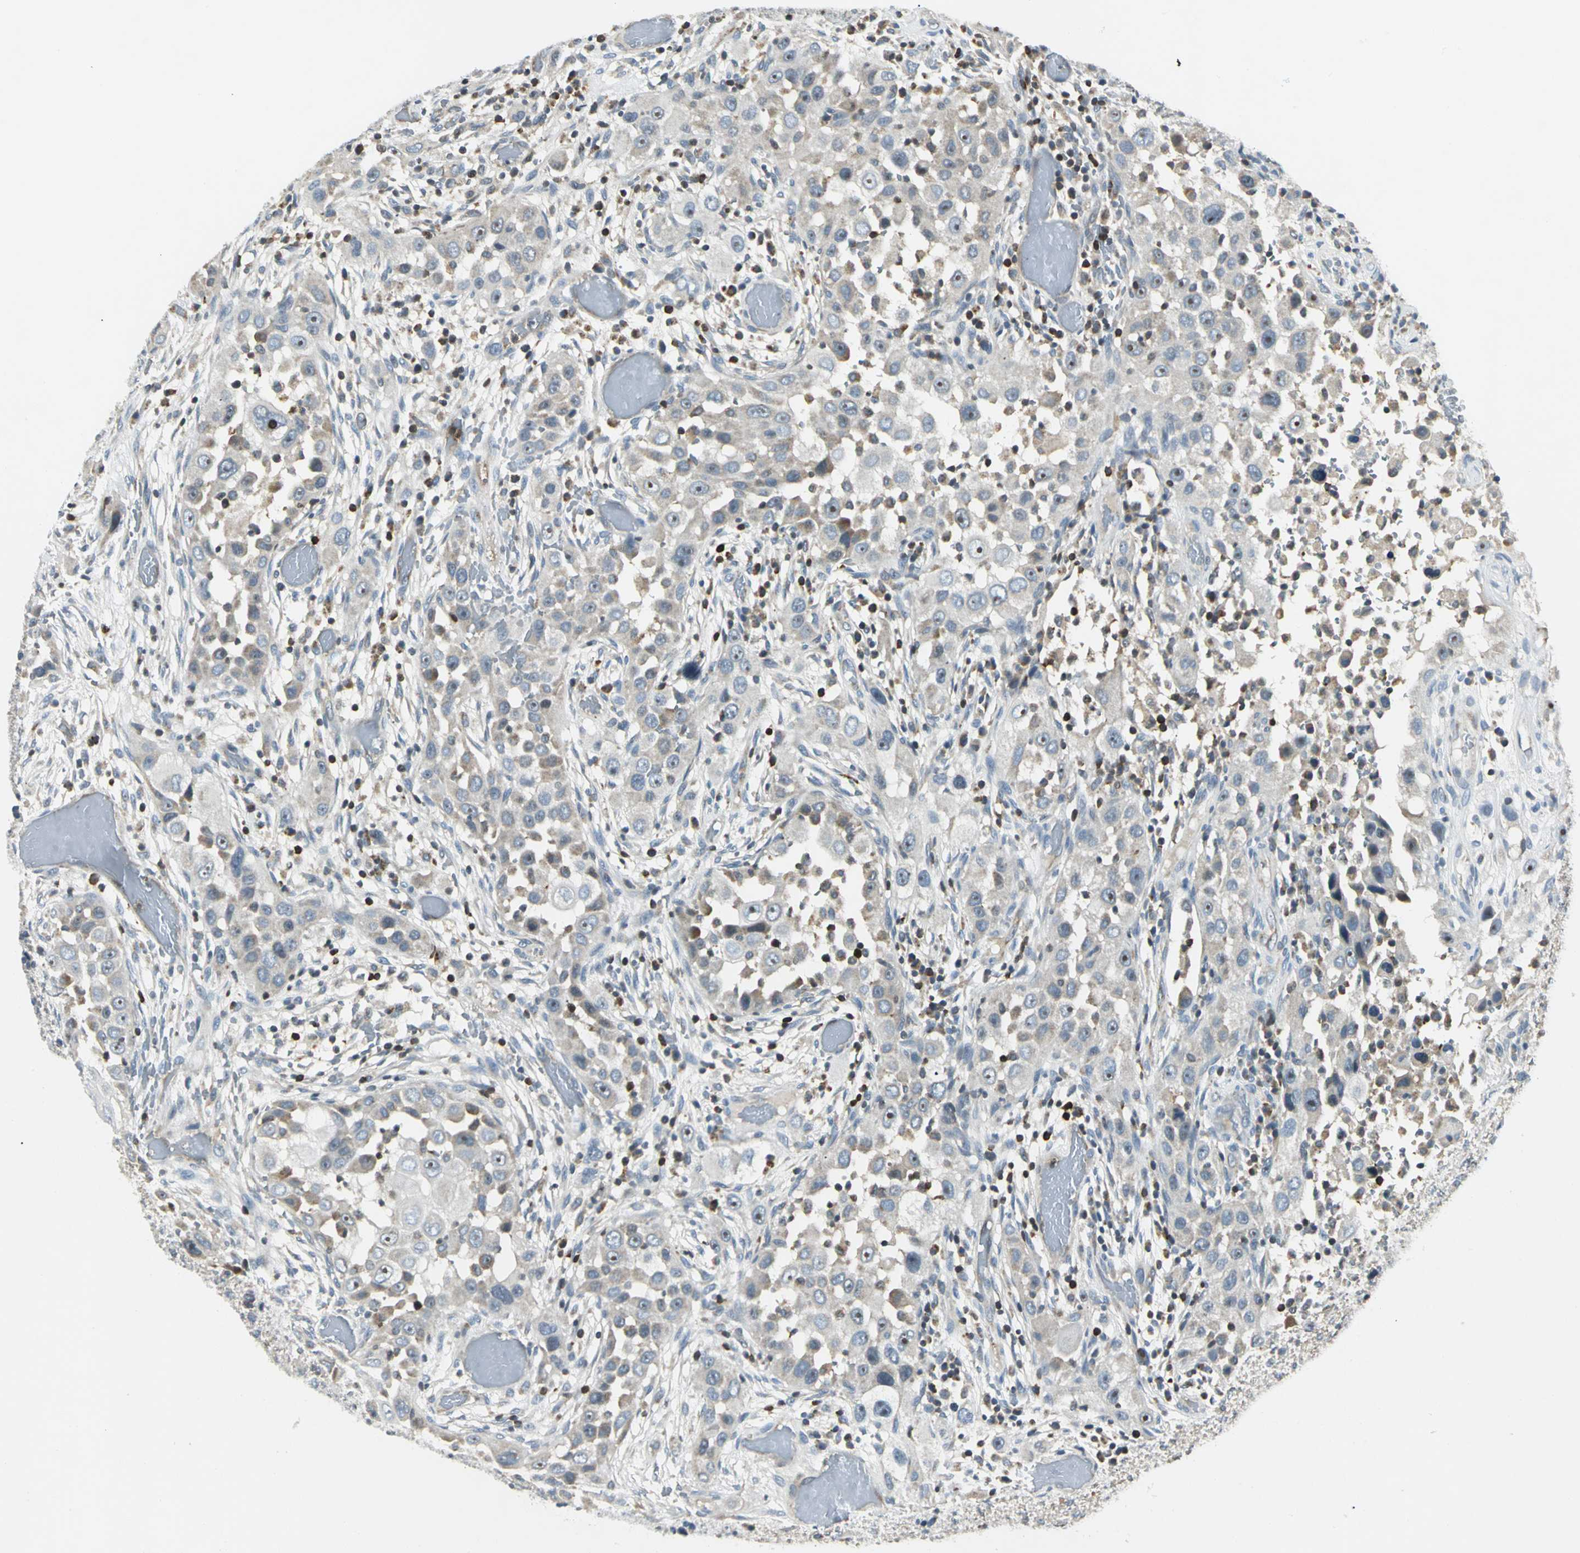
{"staining": {"intensity": "weak", "quantity": "<25%", "location": "cytoplasmic/membranous"}, "tissue": "head and neck cancer", "cell_type": "Tumor cells", "image_type": "cancer", "snomed": [{"axis": "morphology", "description": "Carcinoma, NOS"}, {"axis": "topography", "description": "Head-Neck"}], "caption": "Head and neck carcinoma was stained to show a protein in brown. There is no significant positivity in tumor cells.", "gene": "USP40", "patient": {"sex": "male", "age": 87}}